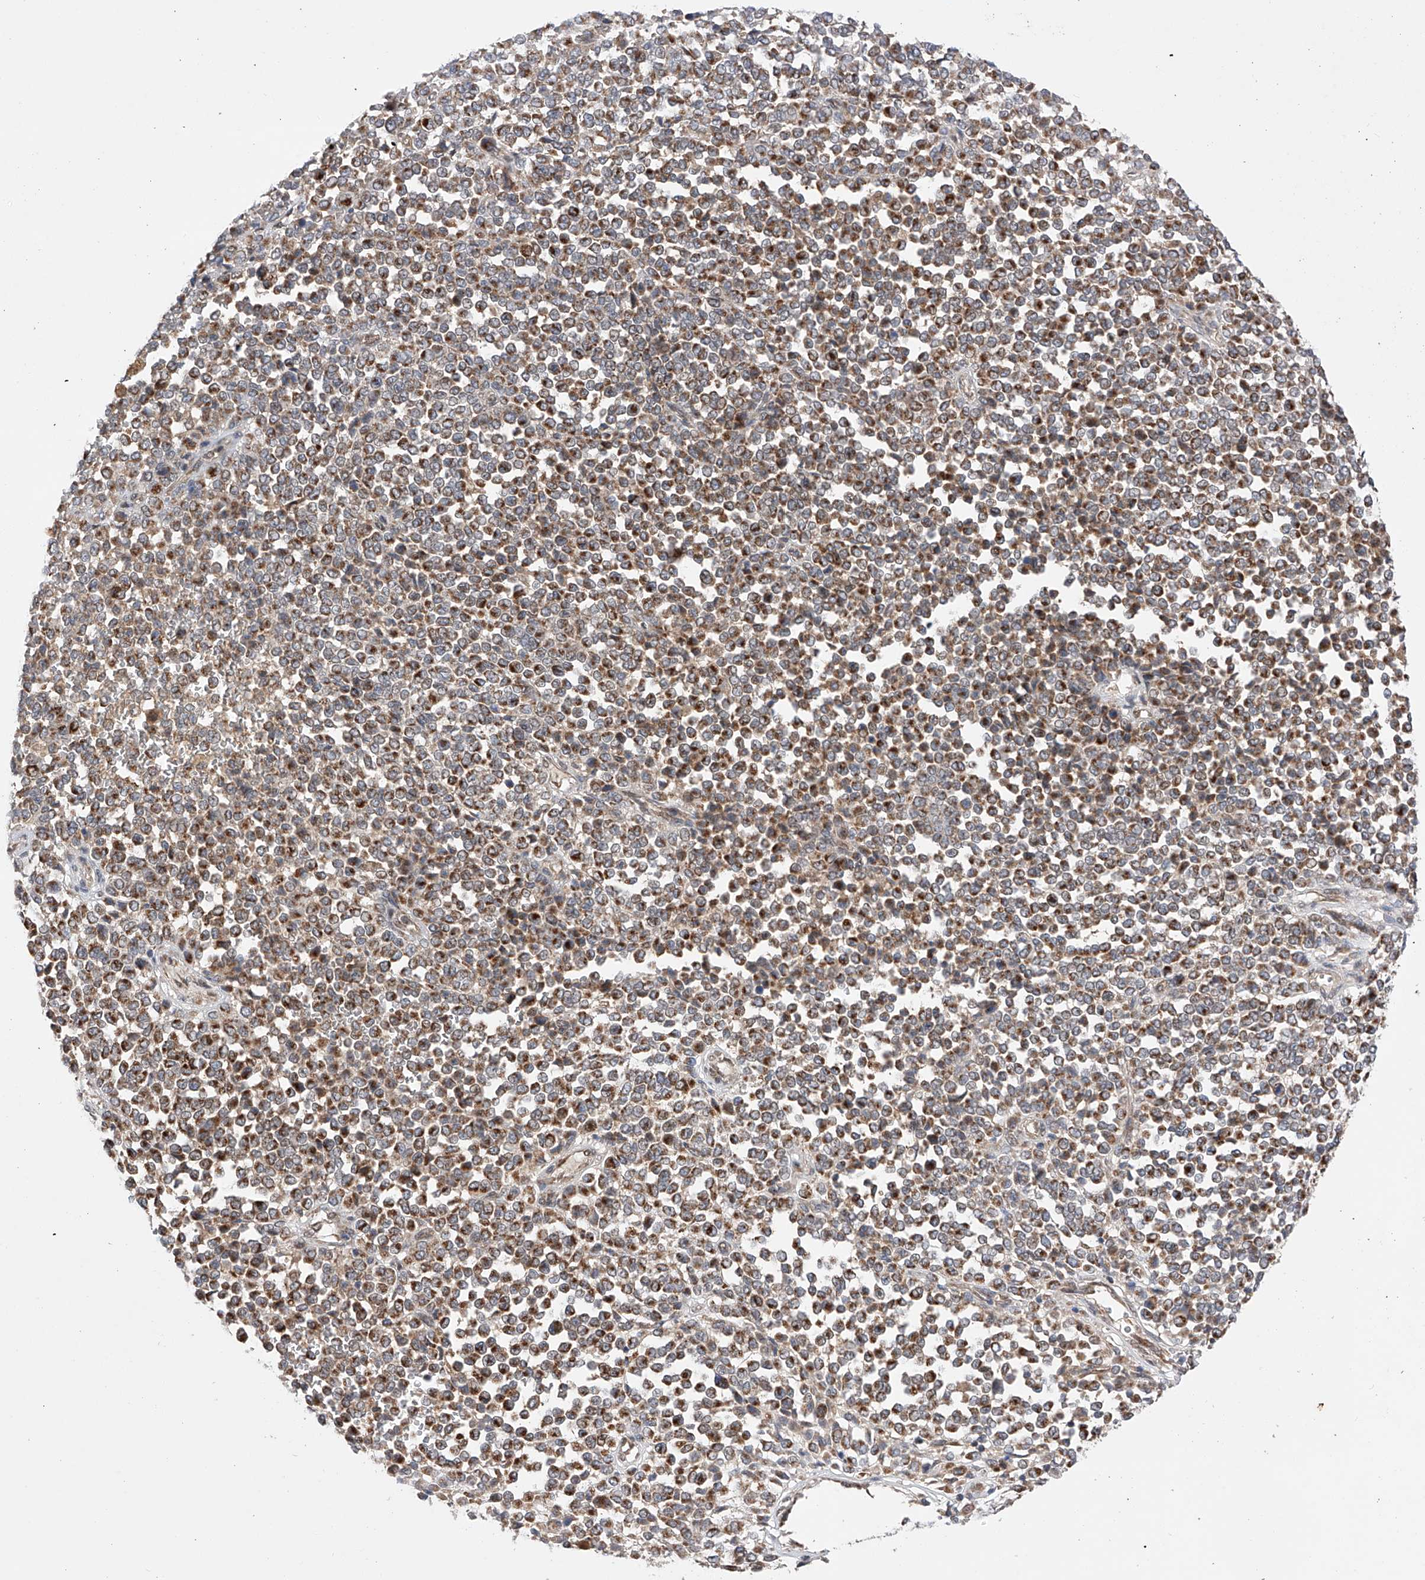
{"staining": {"intensity": "moderate", "quantity": ">75%", "location": "cytoplasmic/membranous"}, "tissue": "melanoma", "cell_type": "Tumor cells", "image_type": "cancer", "snomed": [{"axis": "morphology", "description": "Malignant melanoma, Metastatic site"}, {"axis": "topography", "description": "Pancreas"}], "caption": "IHC (DAB) staining of malignant melanoma (metastatic site) exhibits moderate cytoplasmic/membranous protein staining in about >75% of tumor cells.", "gene": "SDHAF4", "patient": {"sex": "female", "age": 30}}